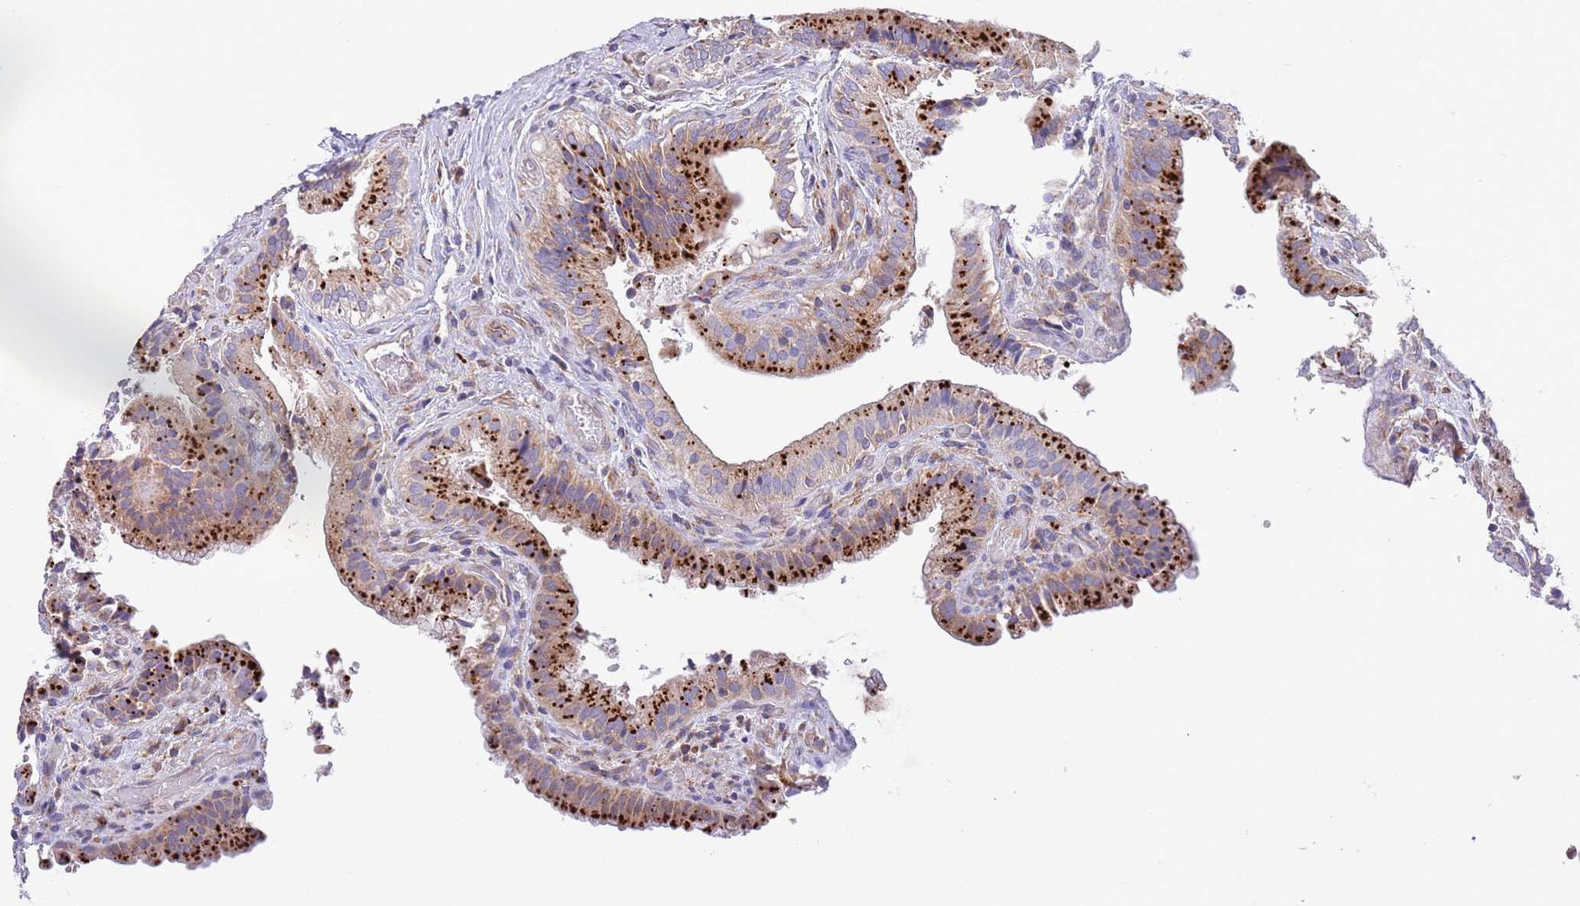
{"staining": {"intensity": "strong", "quantity": "25%-75%", "location": "cytoplasmic/membranous"}, "tissue": "gallbladder", "cell_type": "Glandular cells", "image_type": "normal", "snomed": [{"axis": "morphology", "description": "Normal tissue, NOS"}, {"axis": "topography", "description": "Gallbladder"}], "caption": "IHC staining of benign gallbladder, which reveals high levels of strong cytoplasmic/membranous staining in approximately 25%-75% of glandular cells indicating strong cytoplasmic/membranous protein expression. The staining was performed using DAB (3,3'-diaminobenzidine) (brown) for protein detection and nuclei were counterstained in hematoxylin (blue).", "gene": "ARMCX6", "patient": {"sex": "male", "age": 24}}